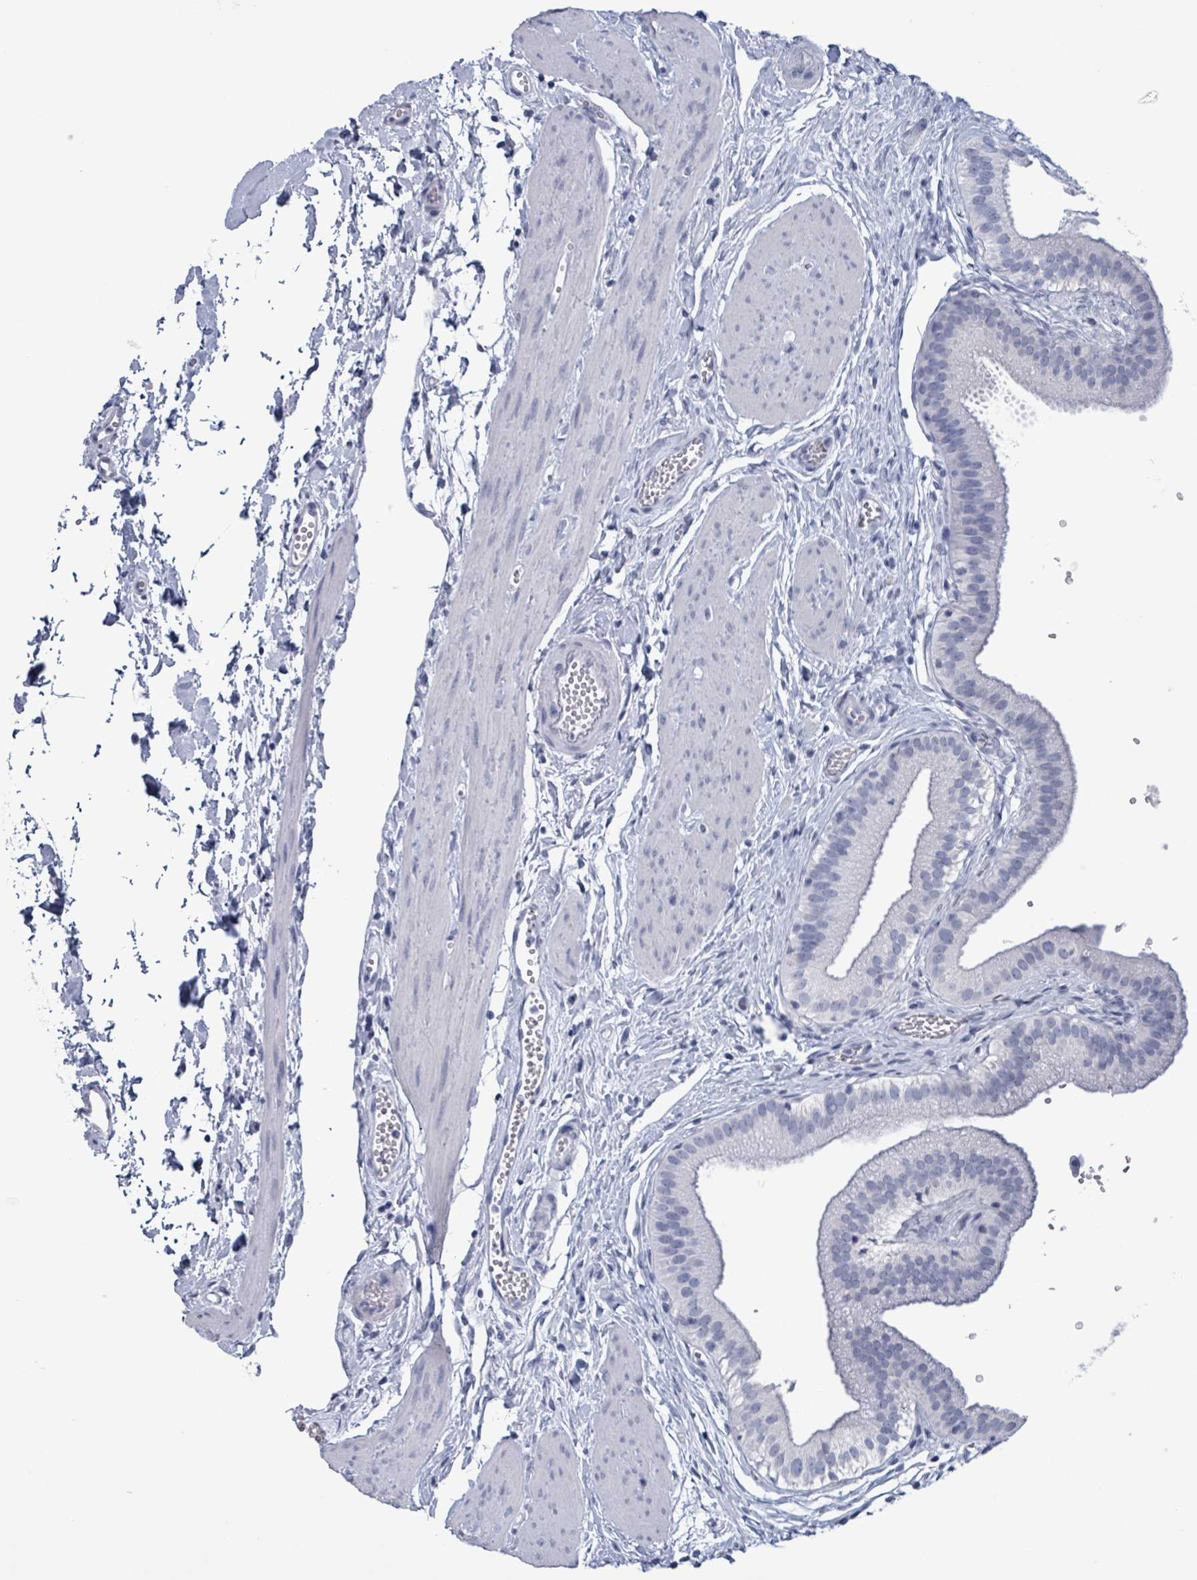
{"staining": {"intensity": "negative", "quantity": "none", "location": "none"}, "tissue": "gallbladder", "cell_type": "Glandular cells", "image_type": "normal", "snomed": [{"axis": "morphology", "description": "Normal tissue, NOS"}, {"axis": "topography", "description": "Gallbladder"}], "caption": "A high-resolution photomicrograph shows IHC staining of unremarkable gallbladder, which reveals no significant expression in glandular cells. The staining was performed using DAB to visualize the protein expression in brown, while the nuclei were stained in blue with hematoxylin (Magnification: 20x).", "gene": "NKX2", "patient": {"sex": "female", "age": 54}}